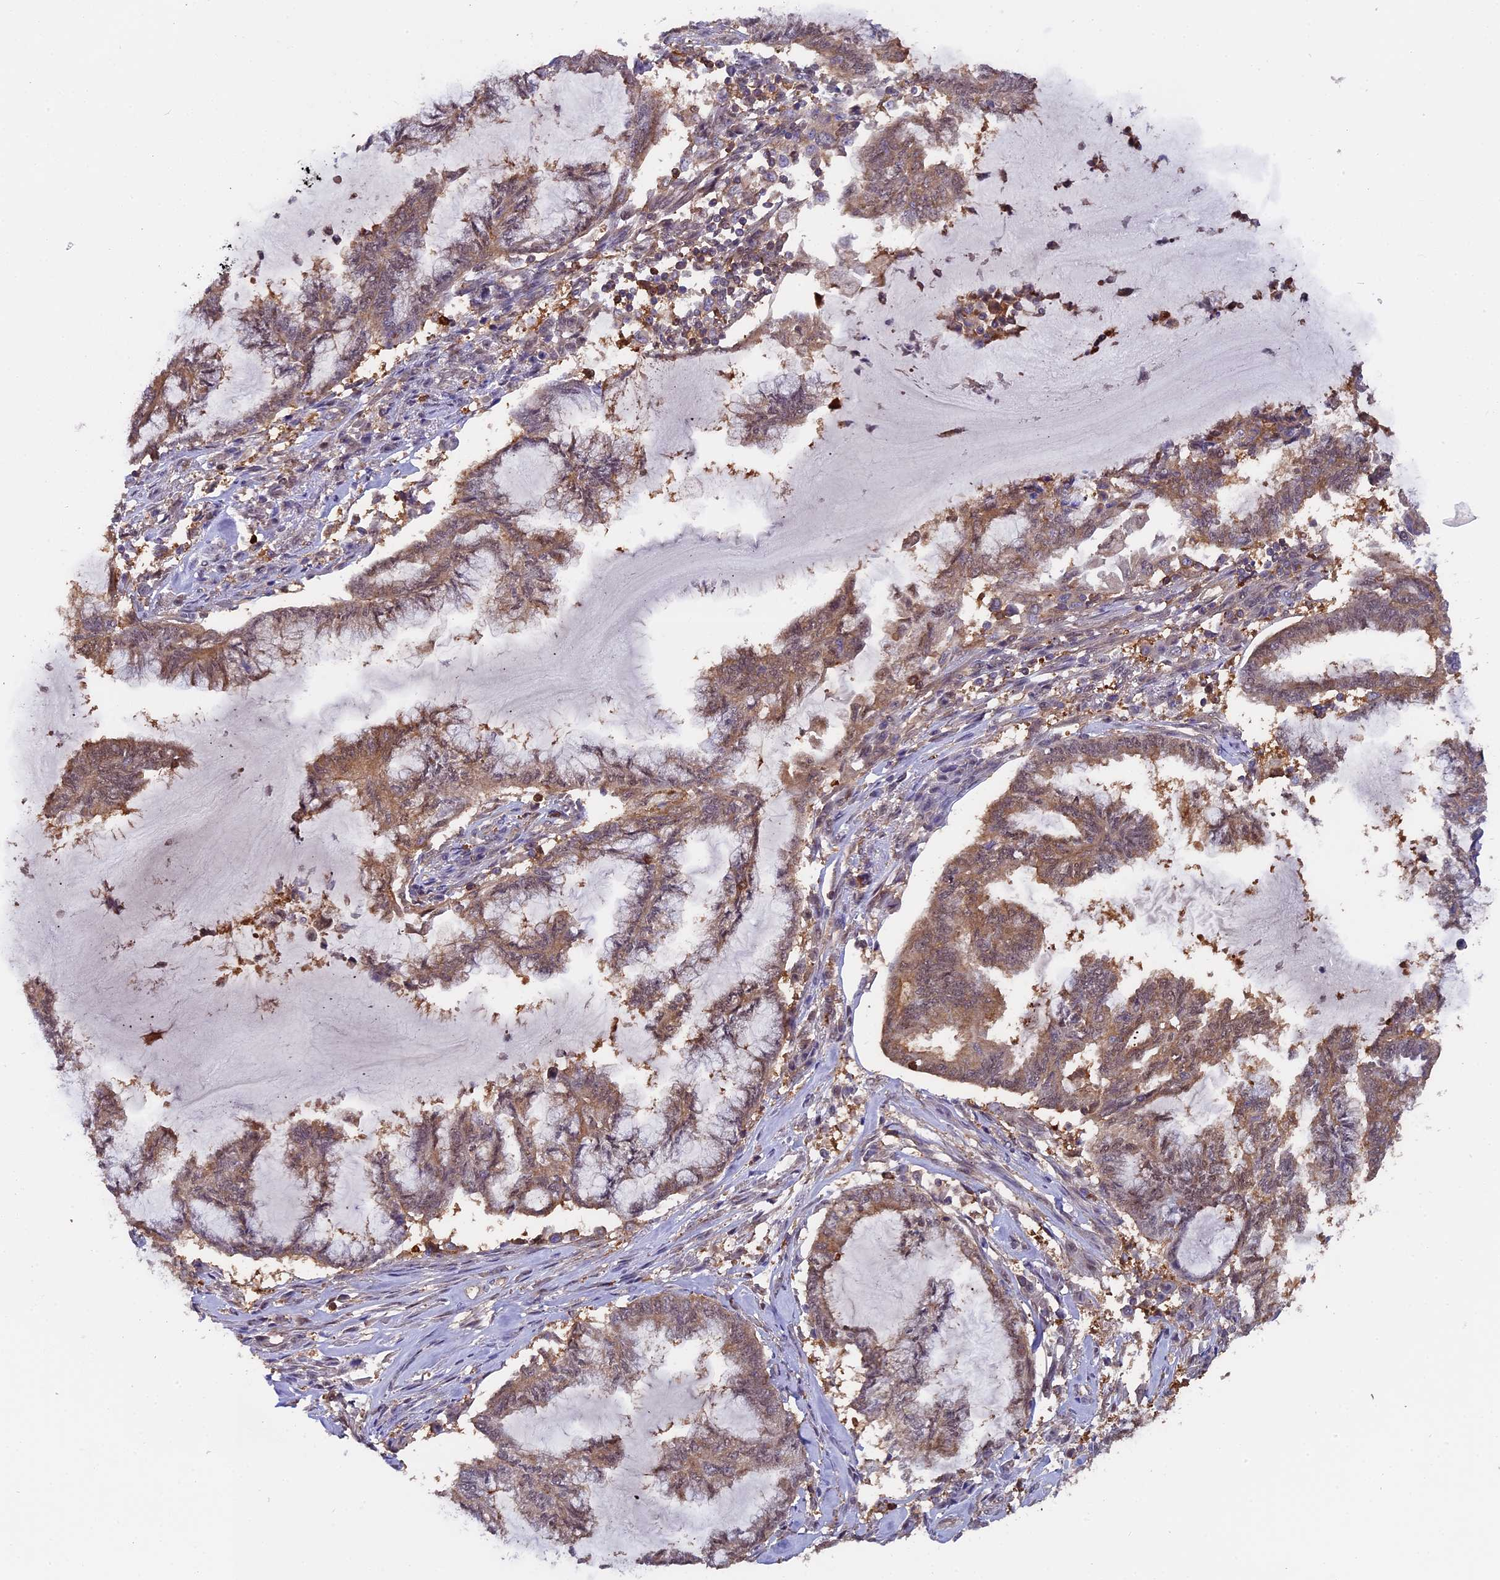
{"staining": {"intensity": "moderate", "quantity": ">75%", "location": "cytoplasmic/membranous"}, "tissue": "endometrial cancer", "cell_type": "Tumor cells", "image_type": "cancer", "snomed": [{"axis": "morphology", "description": "Adenocarcinoma, NOS"}, {"axis": "topography", "description": "Endometrium"}], "caption": "Immunohistochemical staining of endometrial cancer shows medium levels of moderate cytoplasmic/membranous positivity in about >75% of tumor cells.", "gene": "FAM118B", "patient": {"sex": "female", "age": 86}}